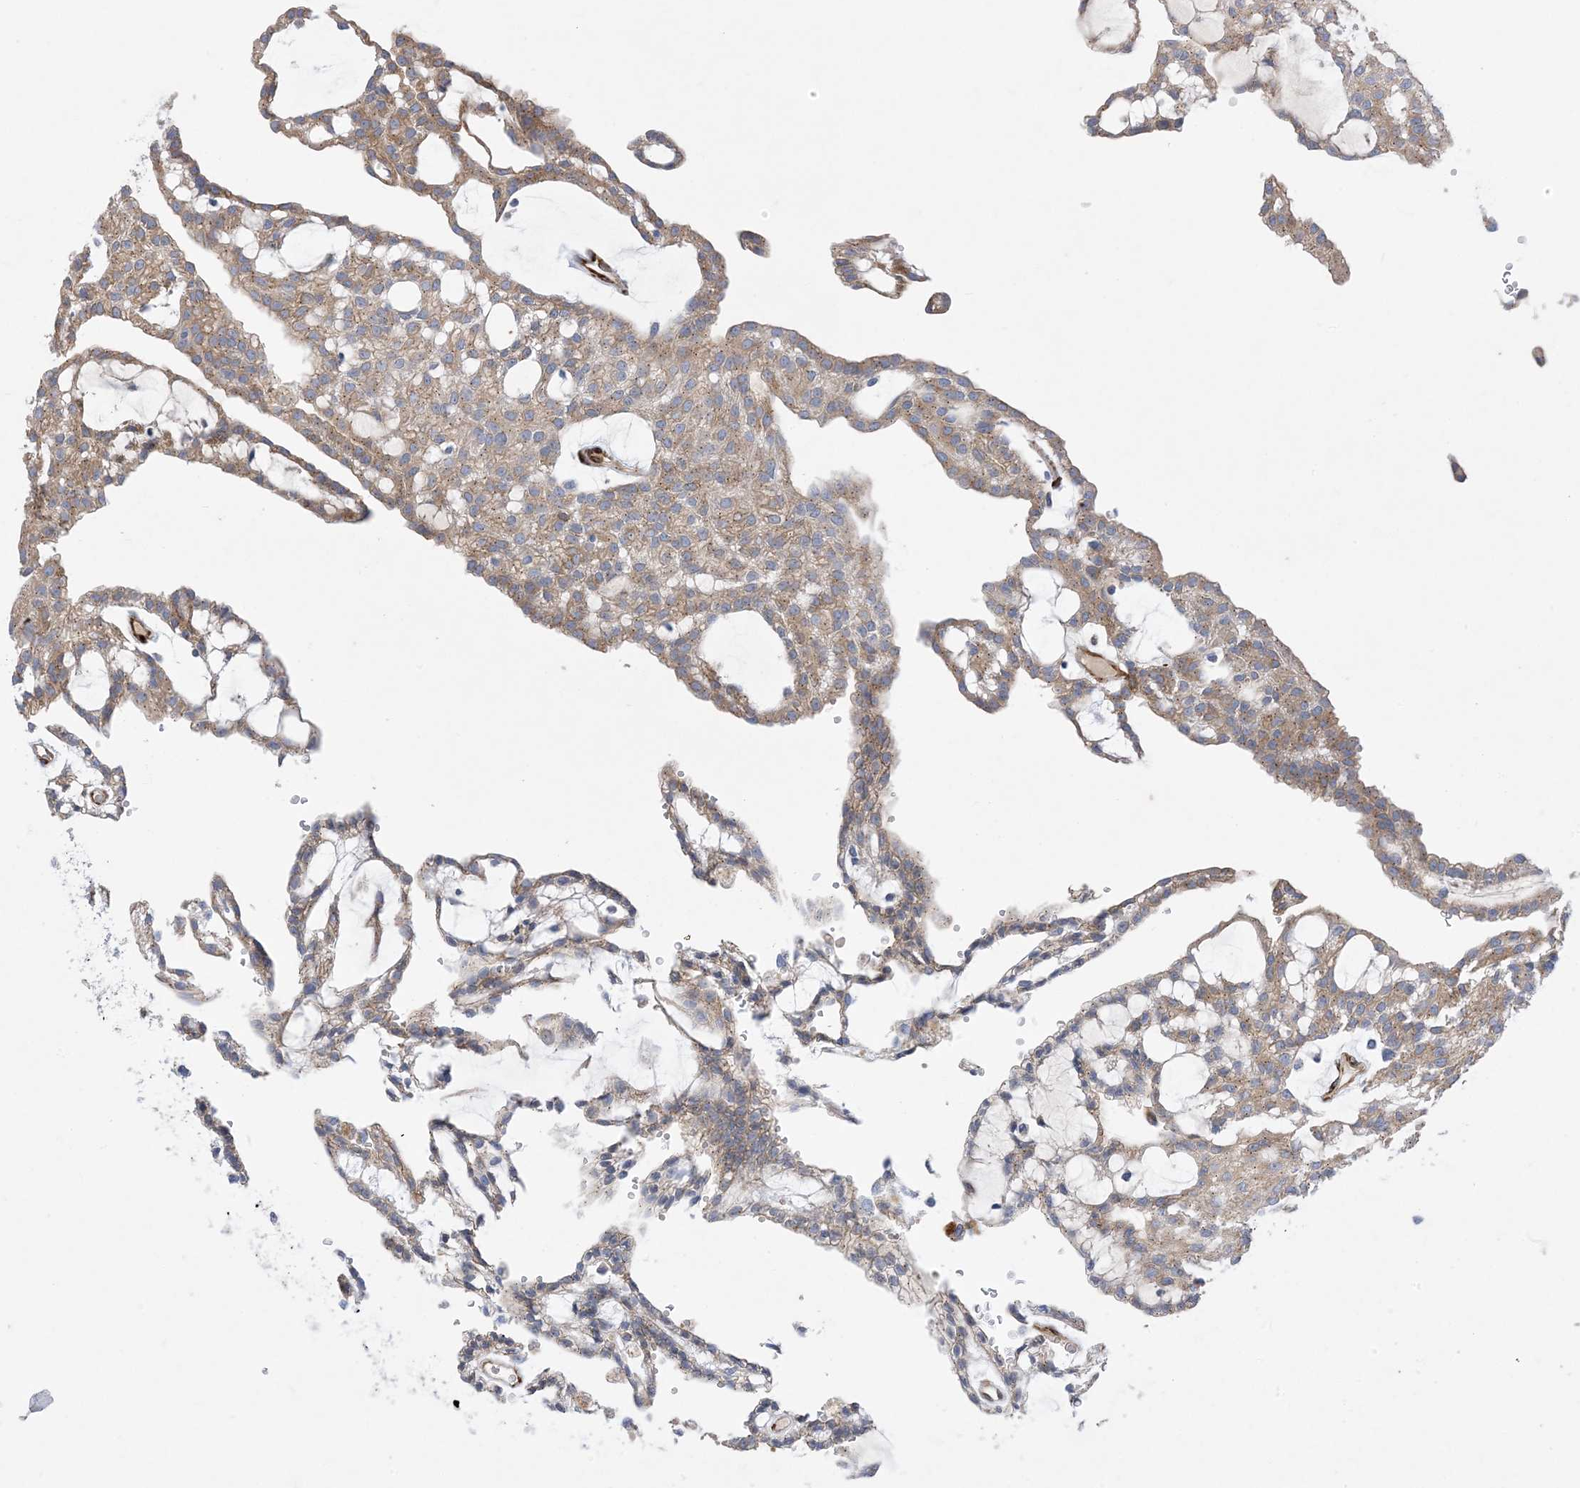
{"staining": {"intensity": "weak", "quantity": ">75%", "location": "cytoplasmic/membranous"}, "tissue": "renal cancer", "cell_type": "Tumor cells", "image_type": "cancer", "snomed": [{"axis": "morphology", "description": "Adenocarcinoma, NOS"}, {"axis": "topography", "description": "Kidney"}], "caption": "Adenocarcinoma (renal) stained with IHC demonstrates weak cytoplasmic/membranous positivity in approximately >75% of tumor cells.", "gene": "RBMS3", "patient": {"sex": "male", "age": 63}}